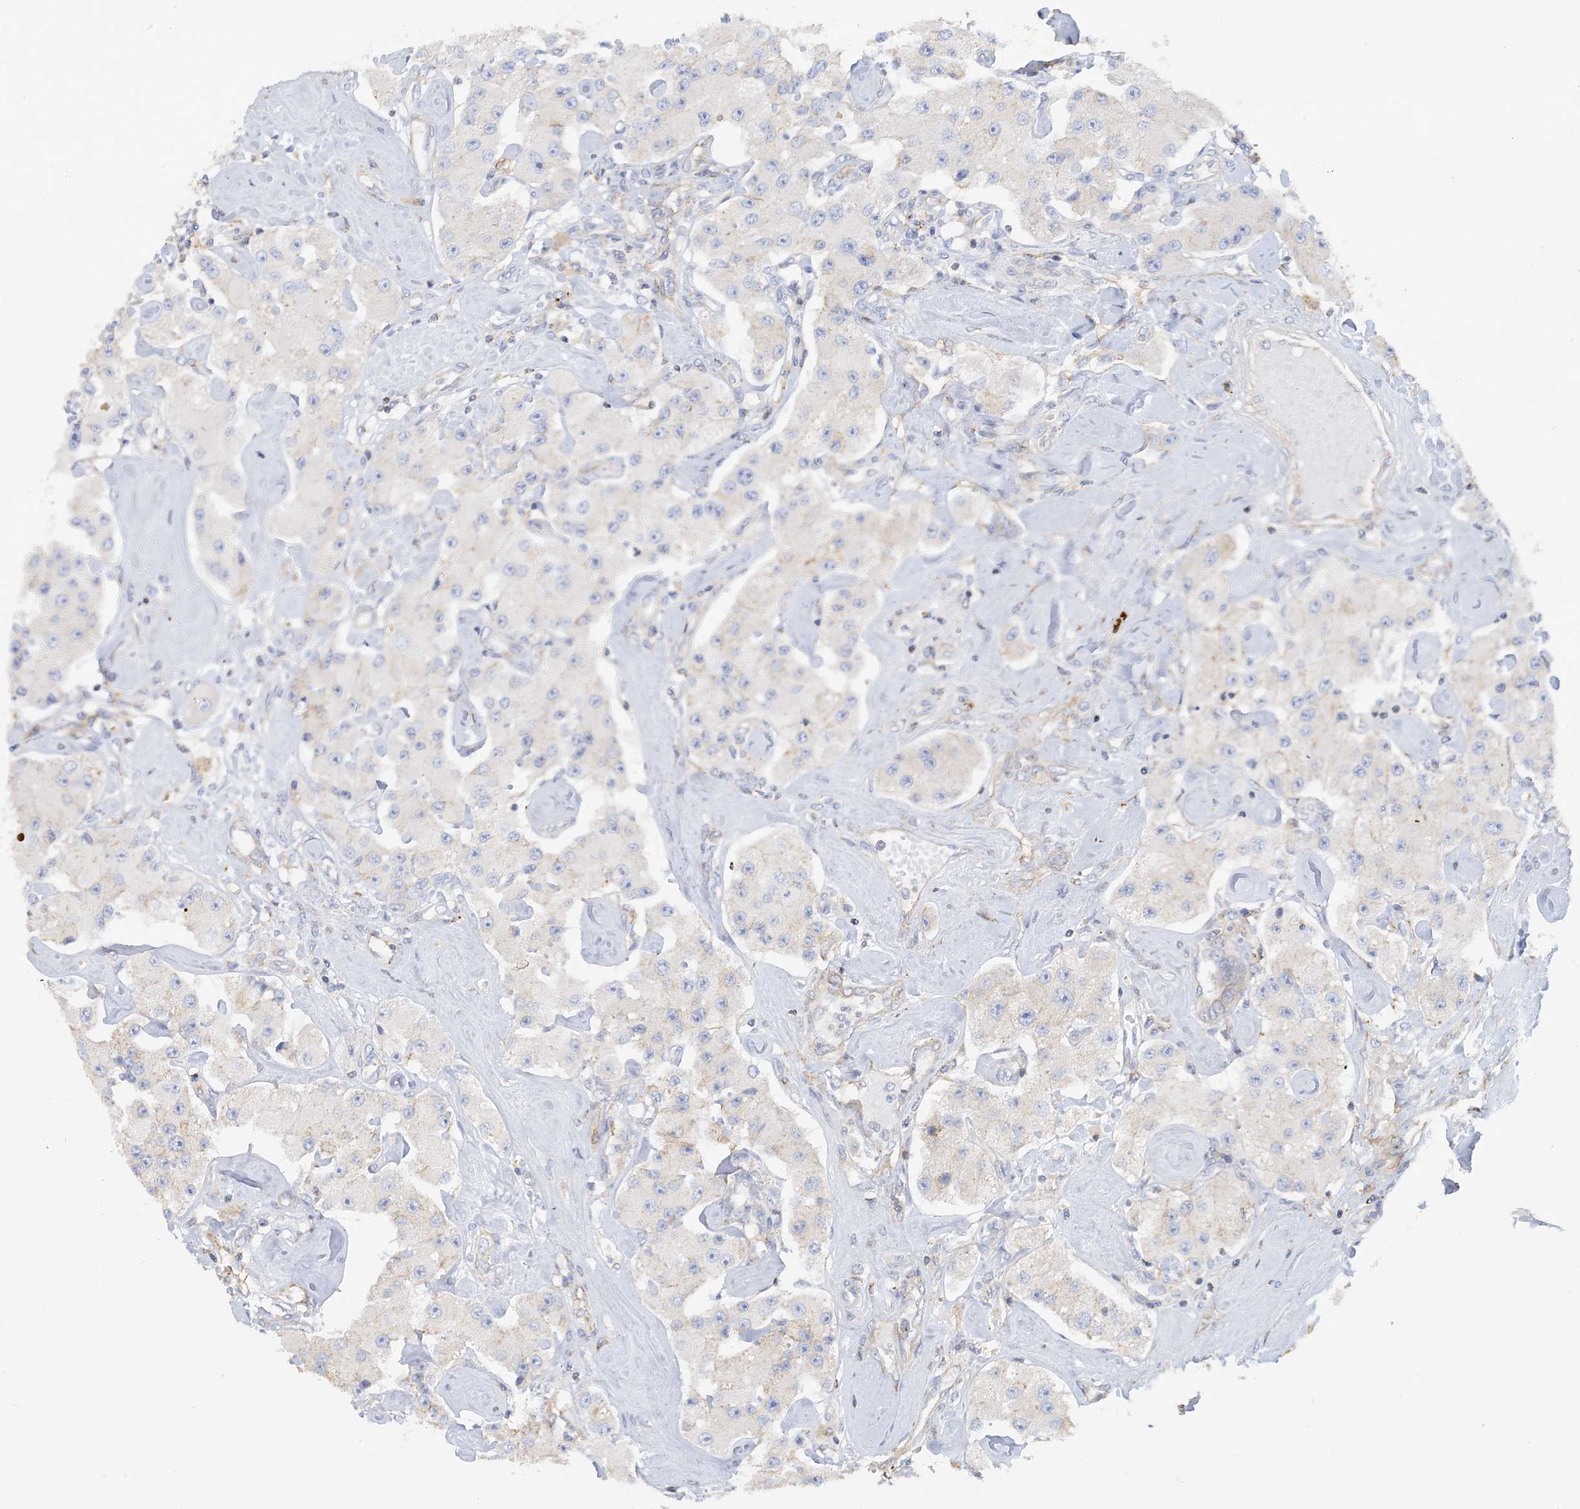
{"staining": {"intensity": "negative", "quantity": "none", "location": "none"}, "tissue": "carcinoid", "cell_type": "Tumor cells", "image_type": "cancer", "snomed": [{"axis": "morphology", "description": "Carcinoid, malignant, NOS"}, {"axis": "topography", "description": "Pancreas"}], "caption": "This histopathology image is of carcinoid (malignant) stained with immunohistochemistry (IHC) to label a protein in brown with the nuclei are counter-stained blue. There is no expression in tumor cells. (Brightfield microscopy of DAB (3,3'-diaminobenzidine) immunohistochemistry (IHC) at high magnification).", "gene": "CALHM5", "patient": {"sex": "male", "age": 41}}